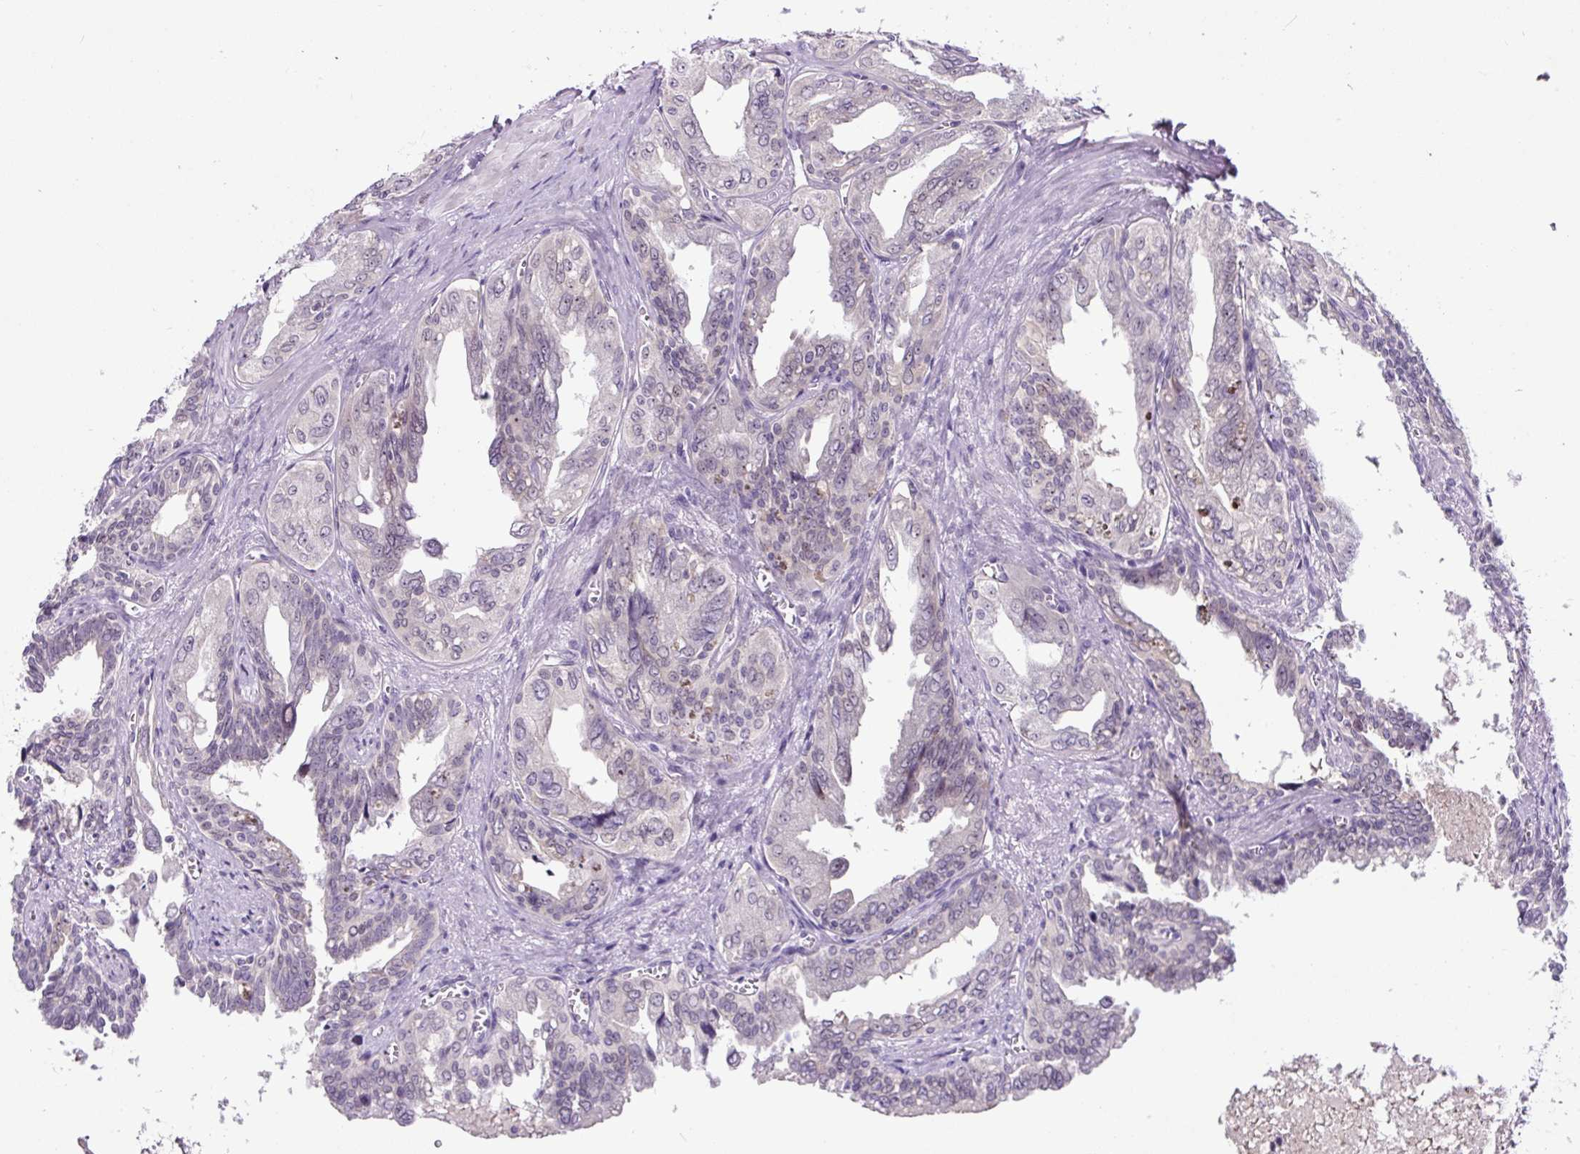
{"staining": {"intensity": "negative", "quantity": "none", "location": "none"}, "tissue": "seminal vesicle", "cell_type": "Glandular cells", "image_type": "normal", "snomed": [{"axis": "morphology", "description": "Normal tissue, NOS"}, {"axis": "topography", "description": "Seminal veicle"}], "caption": "The histopathology image displays no staining of glandular cells in benign seminal vesicle. (DAB (3,3'-diaminobenzidine) immunohistochemistry with hematoxylin counter stain).", "gene": "NOM1", "patient": {"sex": "male", "age": 67}}